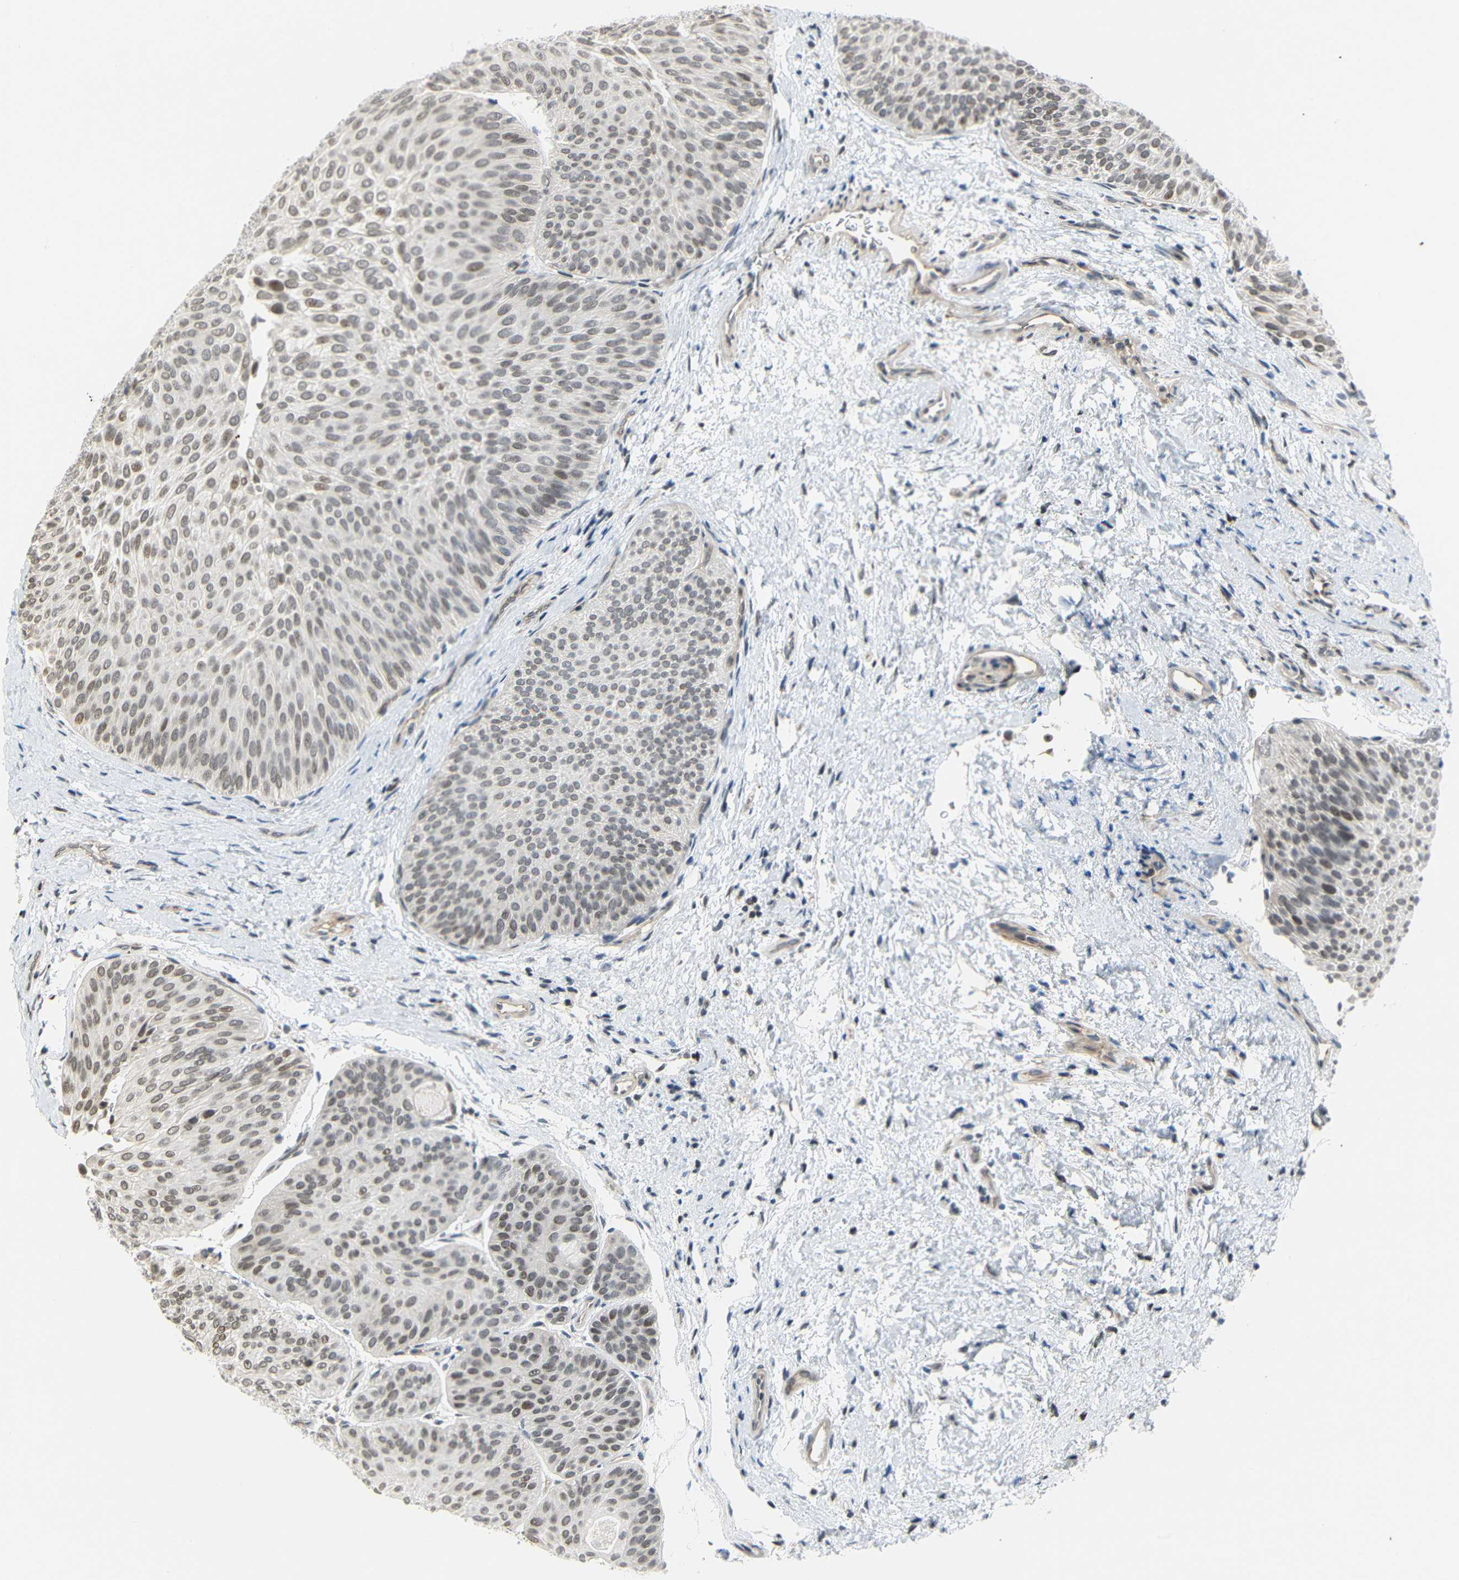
{"staining": {"intensity": "weak", "quantity": ">75%", "location": "nuclear"}, "tissue": "urothelial cancer", "cell_type": "Tumor cells", "image_type": "cancer", "snomed": [{"axis": "morphology", "description": "Urothelial carcinoma, Low grade"}, {"axis": "topography", "description": "Urinary bladder"}], "caption": "Immunohistochemistry (IHC) image of neoplastic tissue: urothelial carcinoma (low-grade) stained using IHC displays low levels of weak protein expression localized specifically in the nuclear of tumor cells, appearing as a nuclear brown color.", "gene": "IMPG2", "patient": {"sex": "female", "age": 60}}